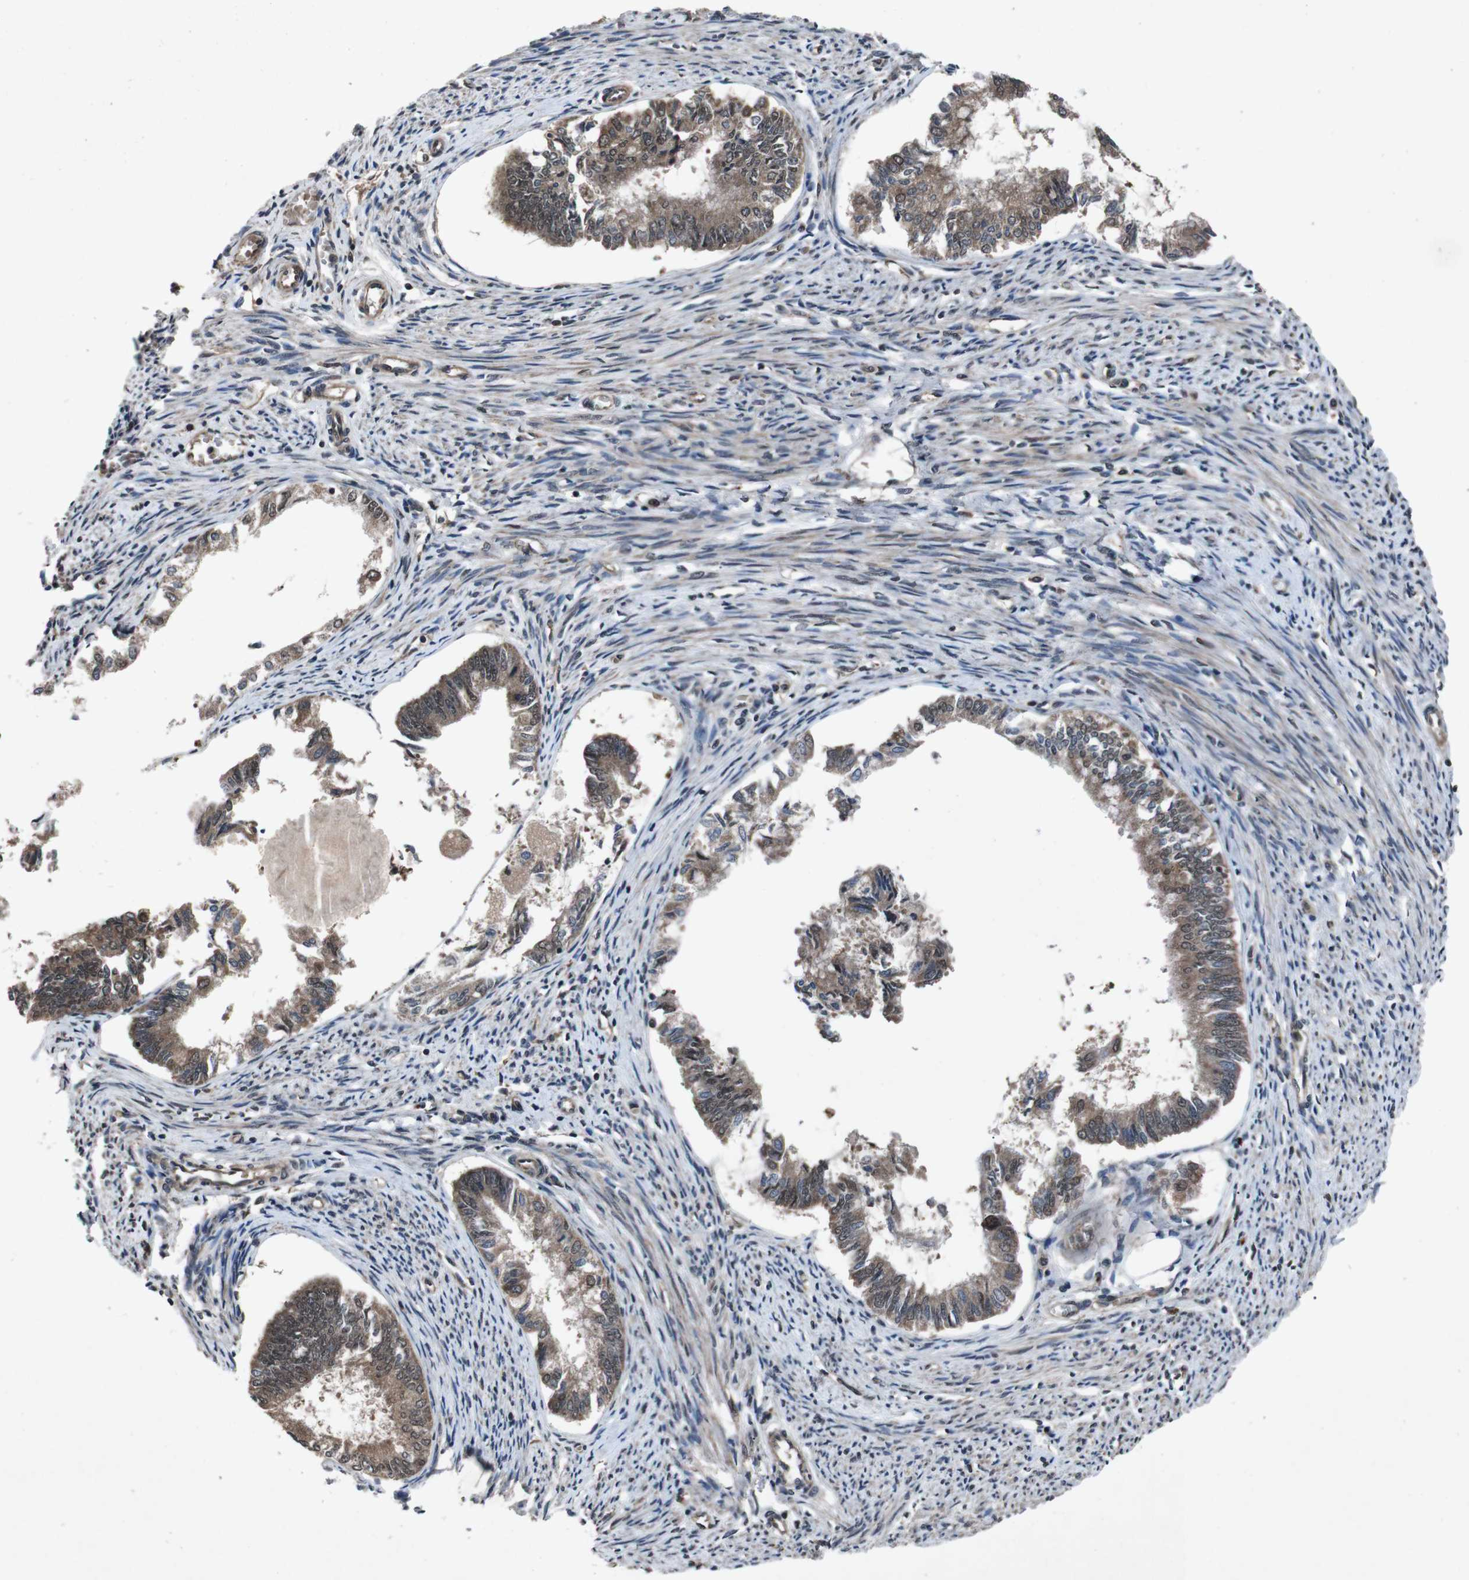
{"staining": {"intensity": "moderate", "quantity": ">75%", "location": "cytoplasmic/membranous,nuclear"}, "tissue": "endometrial cancer", "cell_type": "Tumor cells", "image_type": "cancer", "snomed": [{"axis": "morphology", "description": "Adenocarcinoma, NOS"}, {"axis": "topography", "description": "Endometrium"}], "caption": "Endometrial cancer was stained to show a protein in brown. There is medium levels of moderate cytoplasmic/membranous and nuclear staining in about >75% of tumor cells. (IHC, brightfield microscopy, high magnification).", "gene": "SOCS1", "patient": {"sex": "female", "age": 86}}